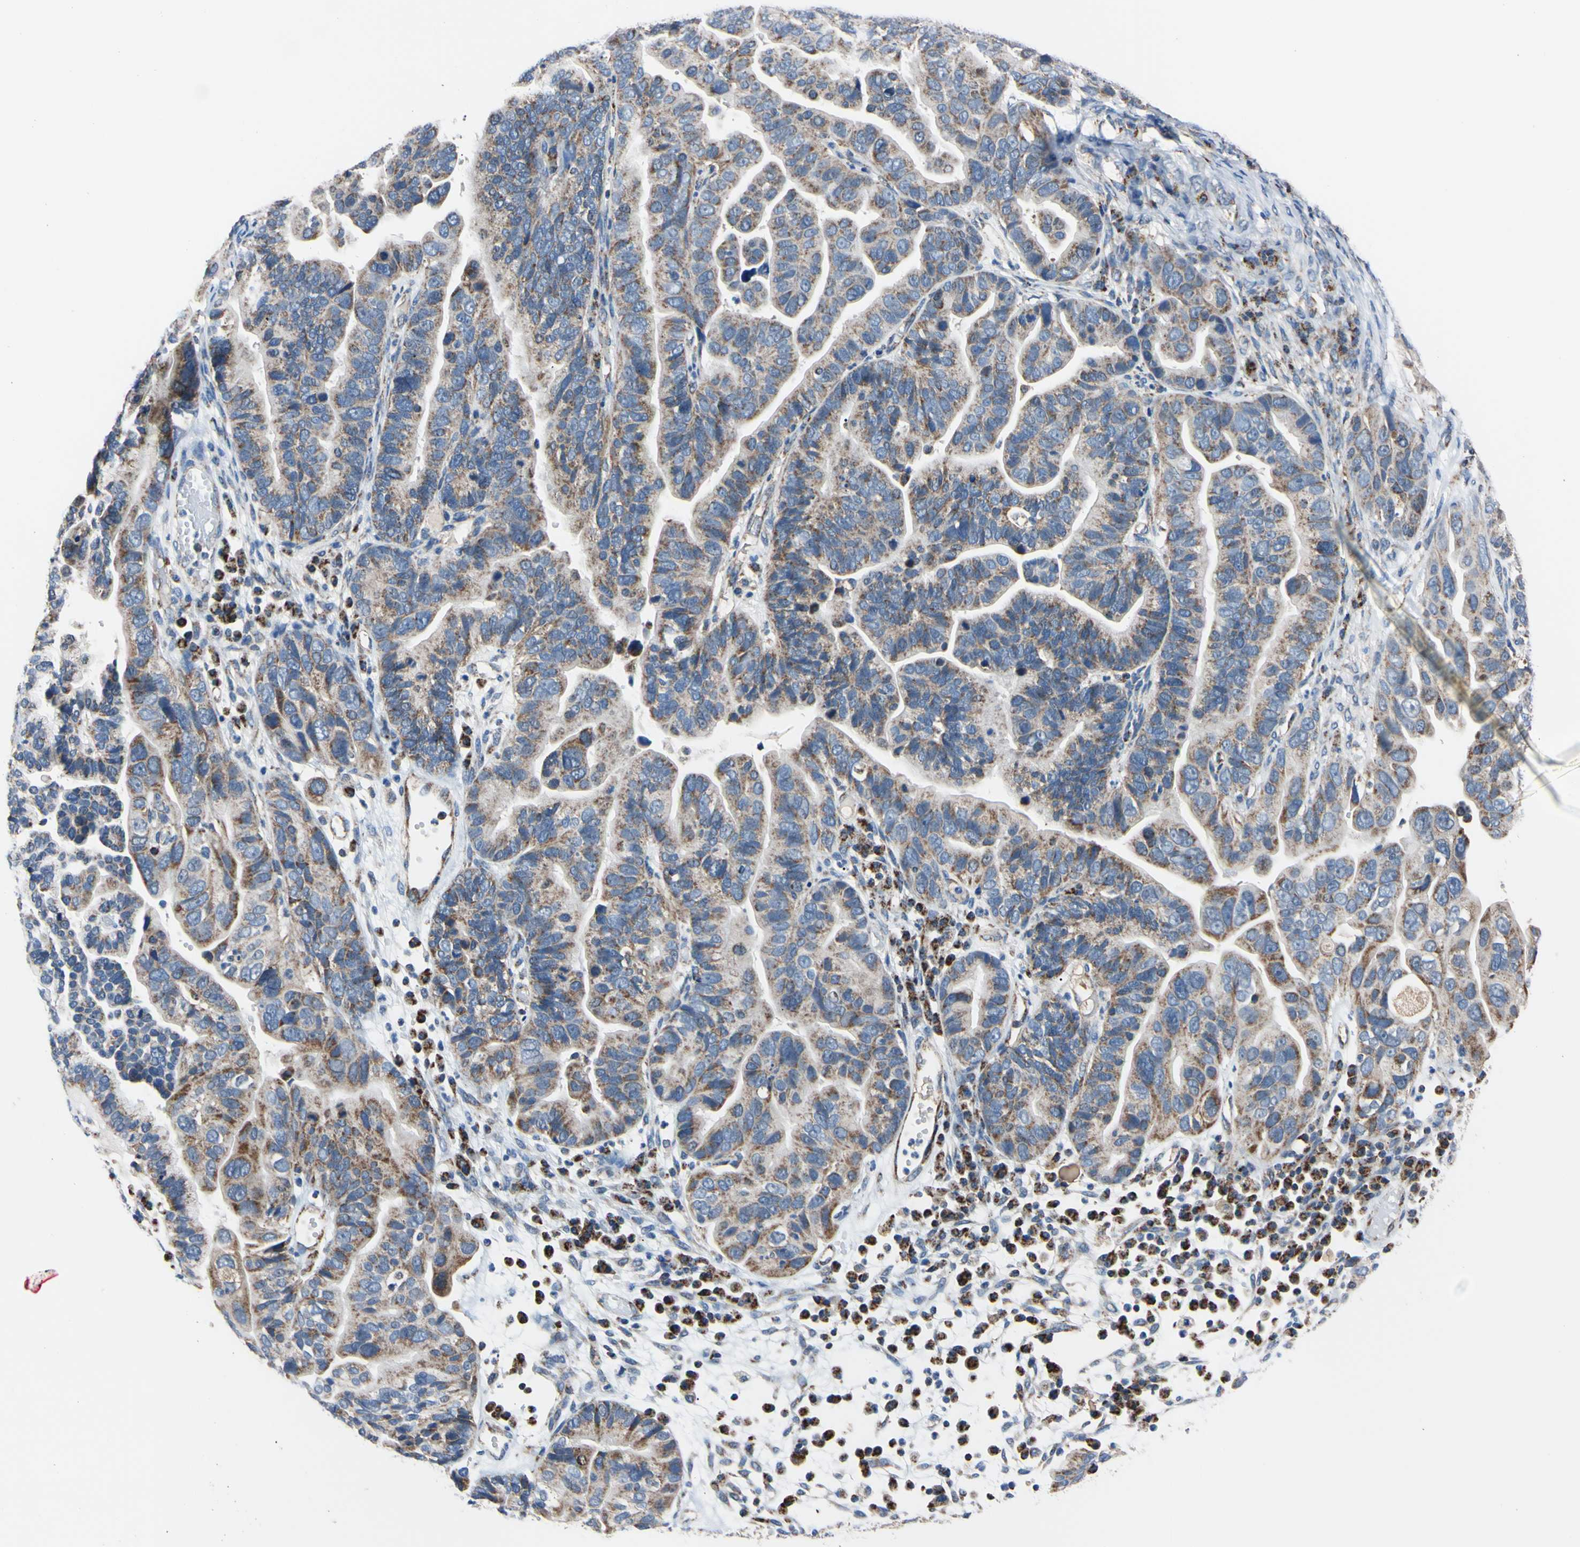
{"staining": {"intensity": "moderate", "quantity": "25%-75%", "location": "cytoplasmic/membranous"}, "tissue": "ovarian cancer", "cell_type": "Tumor cells", "image_type": "cancer", "snomed": [{"axis": "morphology", "description": "Cystadenocarcinoma, serous, NOS"}, {"axis": "topography", "description": "Ovary"}], "caption": "Approximately 25%-75% of tumor cells in serous cystadenocarcinoma (ovarian) display moderate cytoplasmic/membranous protein positivity as visualized by brown immunohistochemical staining.", "gene": "CLPP", "patient": {"sex": "female", "age": 56}}